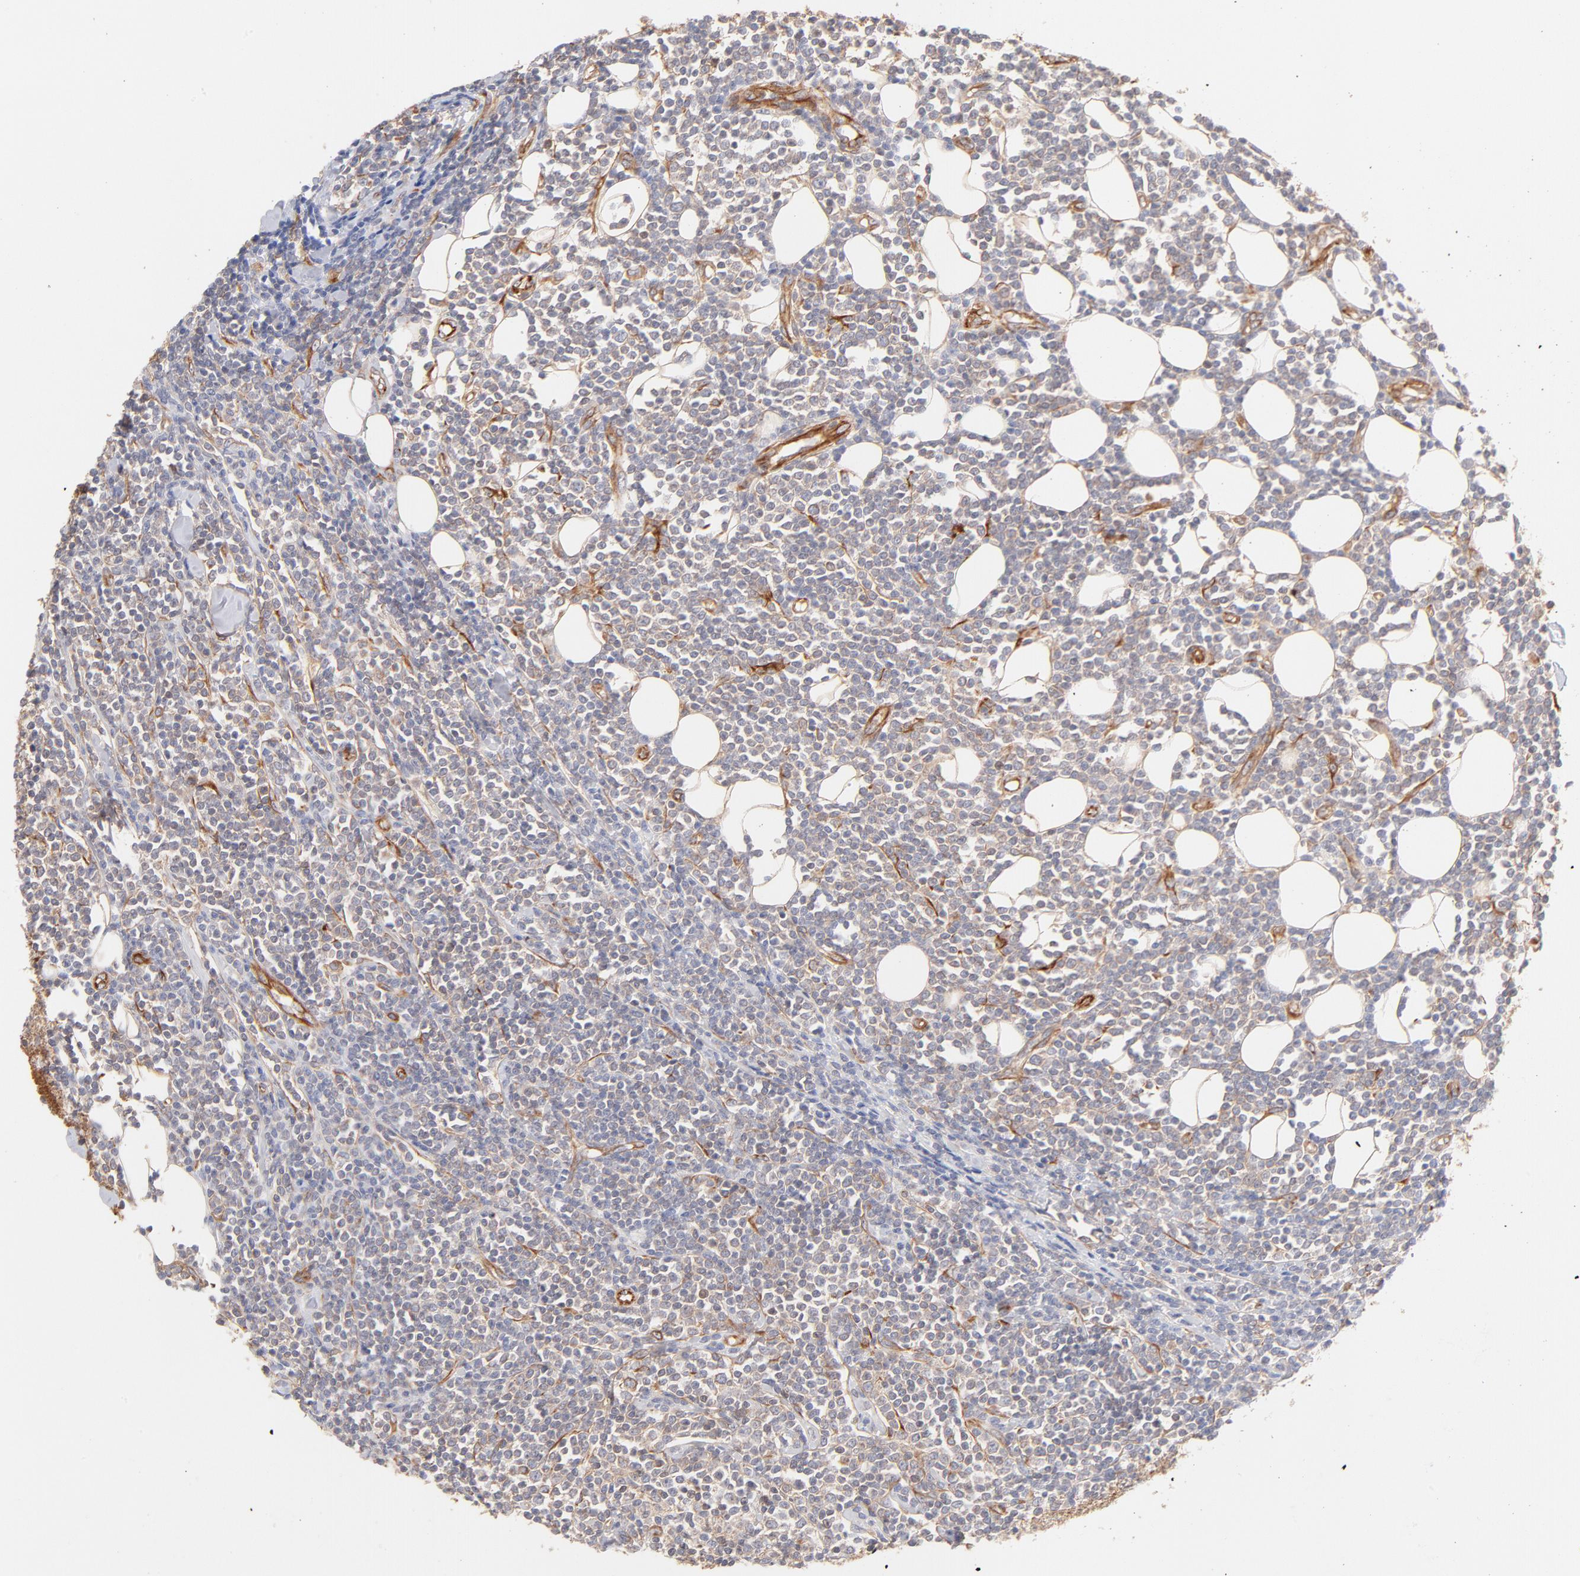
{"staining": {"intensity": "weak", "quantity": "<25%", "location": "cytoplasmic/membranous"}, "tissue": "lymphoma", "cell_type": "Tumor cells", "image_type": "cancer", "snomed": [{"axis": "morphology", "description": "Malignant lymphoma, non-Hodgkin's type, Low grade"}, {"axis": "topography", "description": "Soft tissue"}], "caption": "Tumor cells show no significant protein positivity in lymphoma.", "gene": "LDLRAP1", "patient": {"sex": "male", "age": 92}}